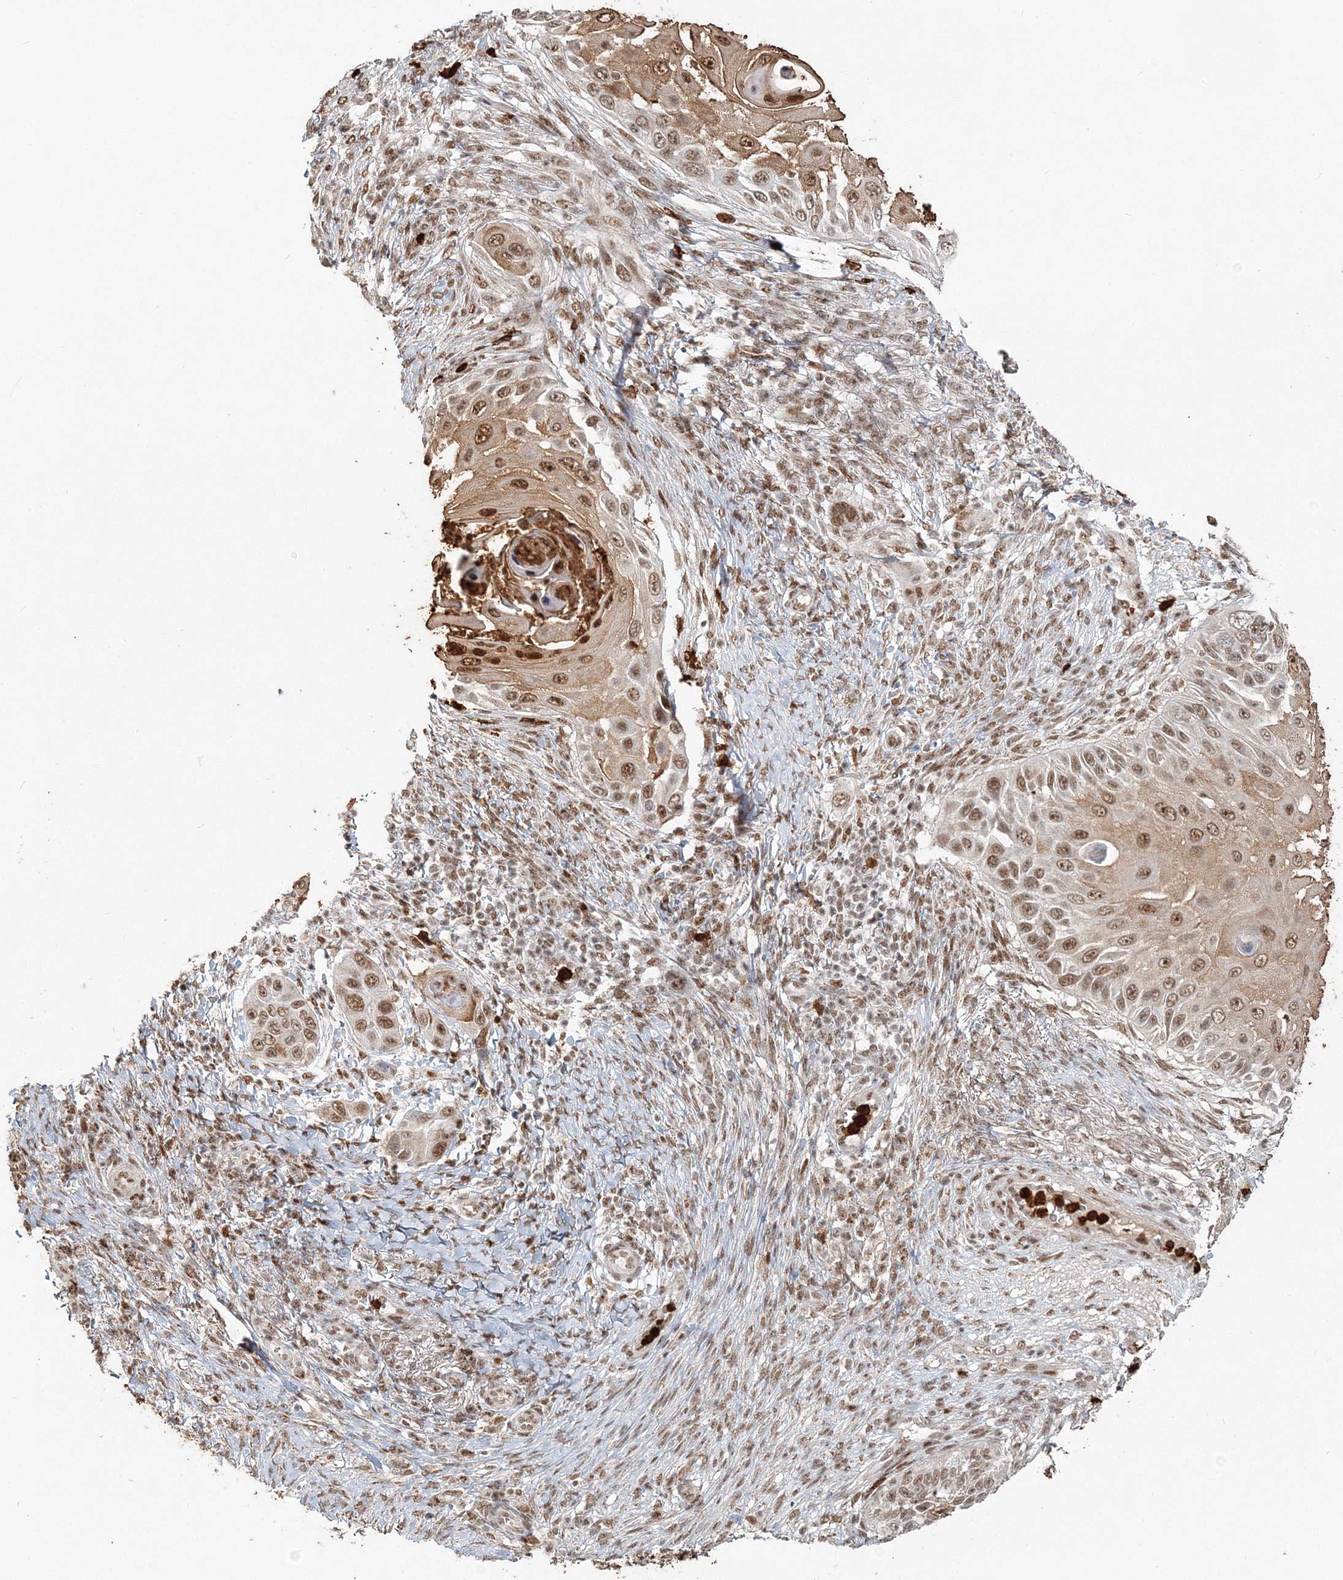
{"staining": {"intensity": "moderate", "quantity": ">75%", "location": "cytoplasmic/membranous,nuclear"}, "tissue": "skin cancer", "cell_type": "Tumor cells", "image_type": "cancer", "snomed": [{"axis": "morphology", "description": "Squamous cell carcinoma, NOS"}, {"axis": "topography", "description": "Skin"}], "caption": "About >75% of tumor cells in human skin cancer (squamous cell carcinoma) exhibit moderate cytoplasmic/membranous and nuclear protein staining as visualized by brown immunohistochemical staining.", "gene": "QRICH1", "patient": {"sex": "female", "age": 44}}